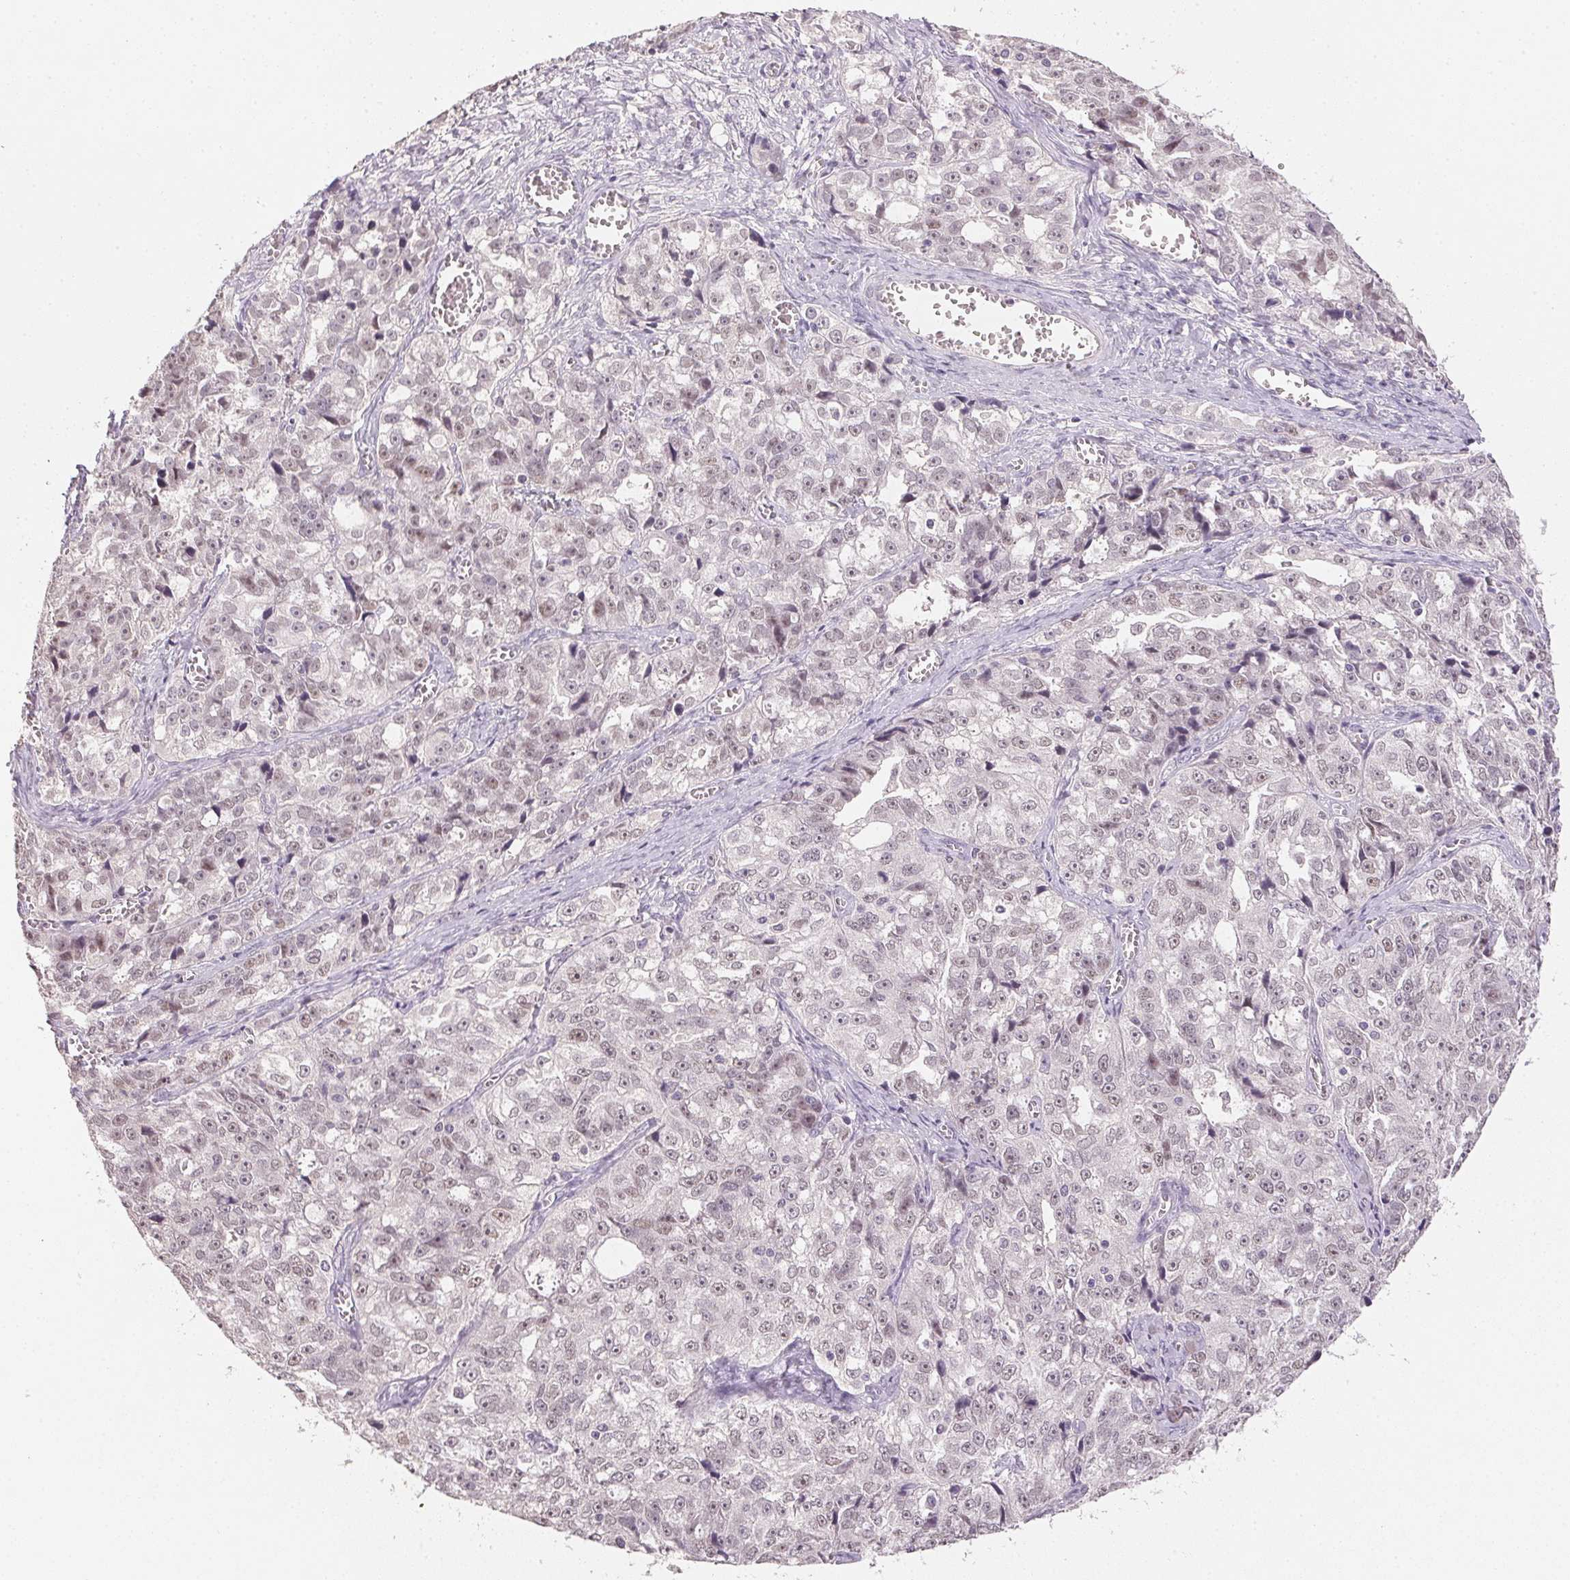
{"staining": {"intensity": "negative", "quantity": "none", "location": "none"}, "tissue": "ovarian cancer", "cell_type": "Tumor cells", "image_type": "cancer", "snomed": [{"axis": "morphology", "description": "Cystadenocarcinoma, serous, NOS"}, {"axis": "topography", "description": "Ovary"}], "caption": "Tumor cells are negative for protein expression in human ovarian cancer.", "gene": "POLR3G", "patient": {"sex": "female", "age": 51}}